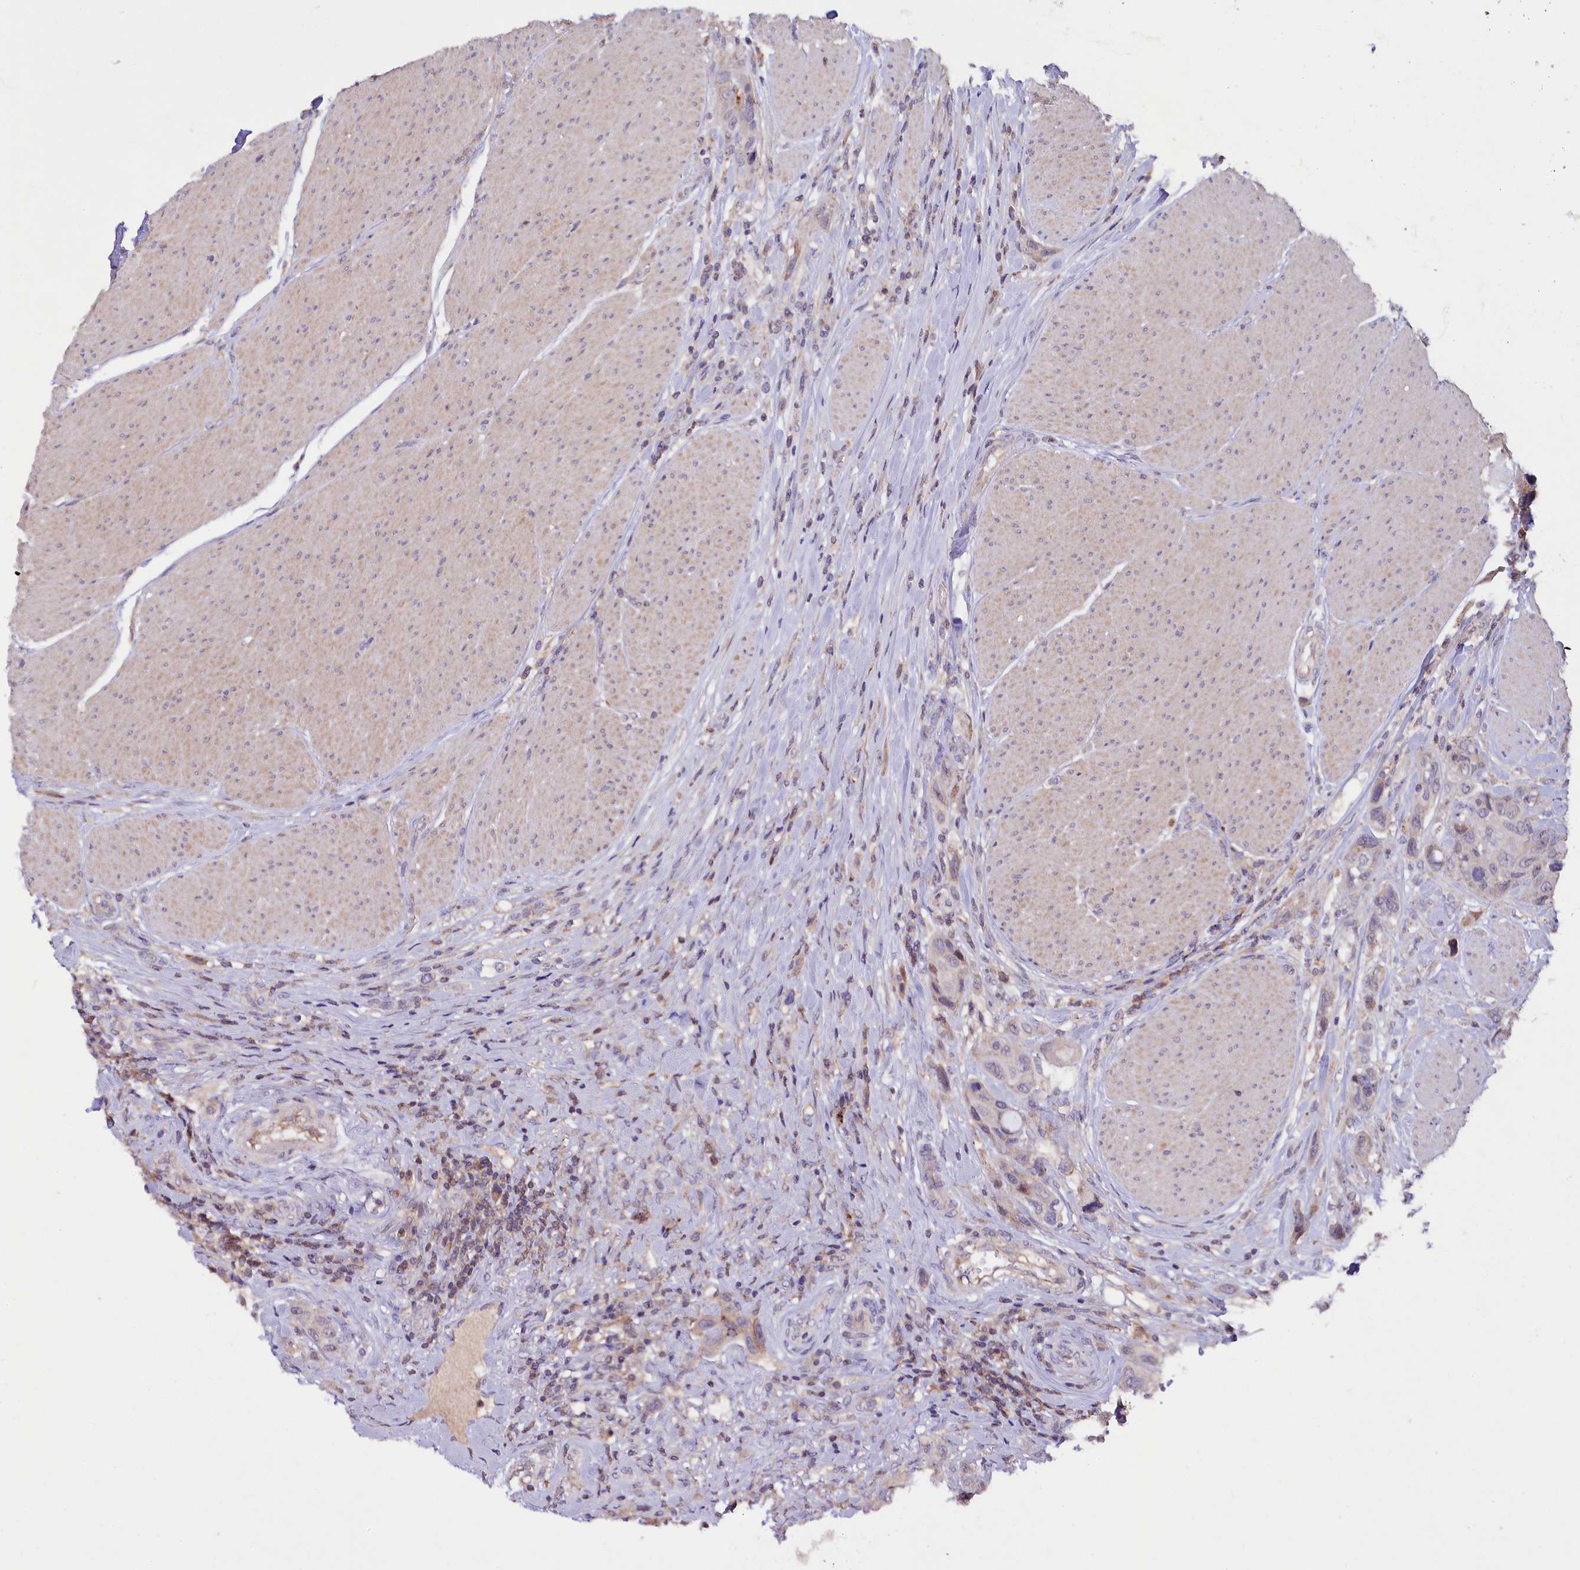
{"staining": {"intensity": "negative", "quantity": "none", "location": "none"}, "tissue": "urothelial cancer", "cell_type": "Tumor cells", "image_type": "cancer", "snomed": [{"axis": "morphology", "description": "Urothelial carcinoma, High grade"}, {"axis": "topography", "description": "Urinary bladder"}], "caption": "Tumor cells show no significant protein positivity in high-grade urothelial carcinoma.", "gene": "RPUSD3", "patient": {"sex": "male", "age": 50}}